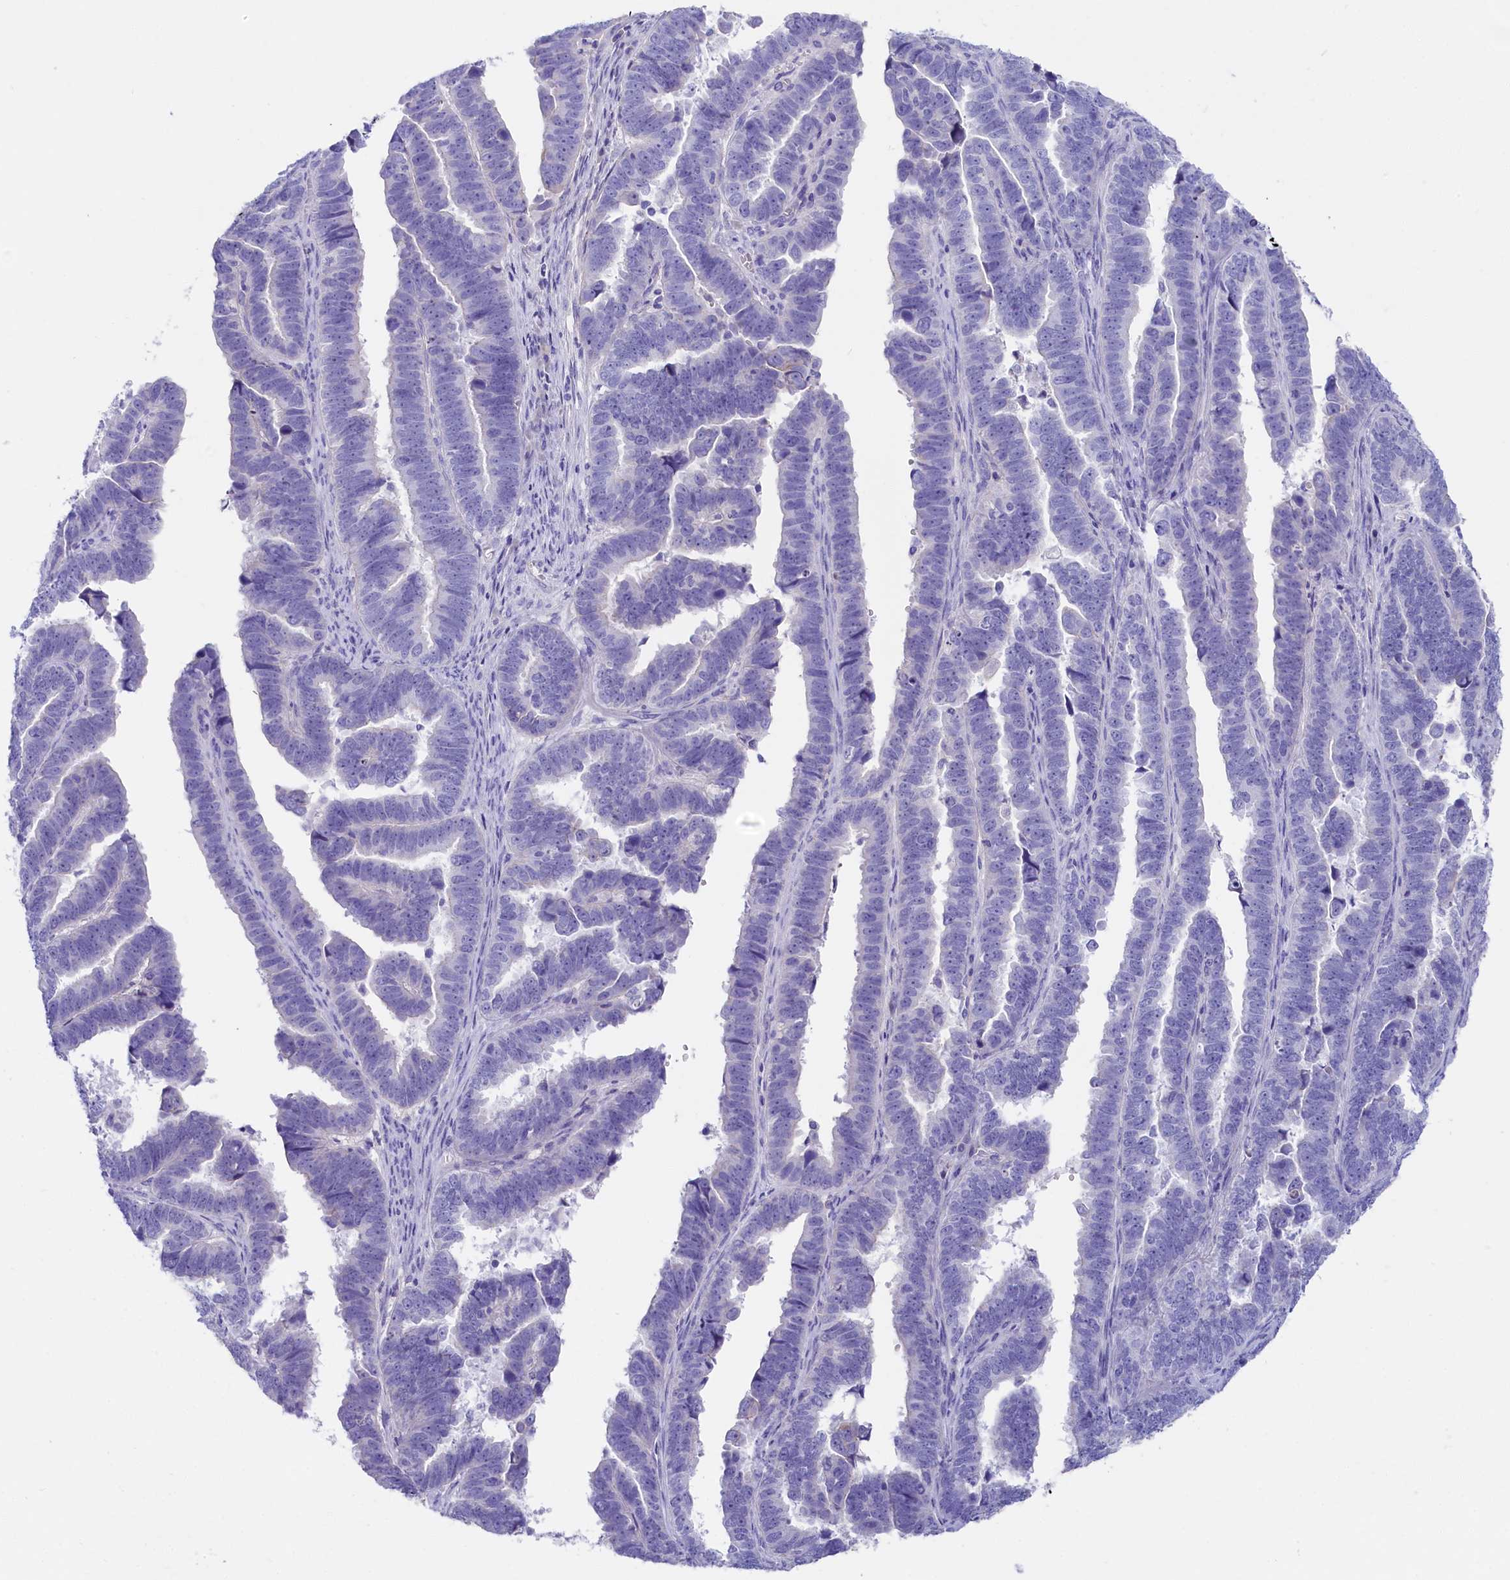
{"staining": {"intensity": "negative", "quantity": "none", "location": "none"}, "tissue": "endometrial cancer", "cell_type": "Tumor cells", "image_type": "cancer", "snomed": [{"axis": "morphology", "description": "Adenocarcinoma, NOS"}, {"axis": "topography", "description": "Endometrium"}], "caption": "This is an IHC micrograph of human endometrial cancer. There is no positivity in tumor cells.", "gene": "SULT2A1", "patient": {"sex": "female", "age": 75}}